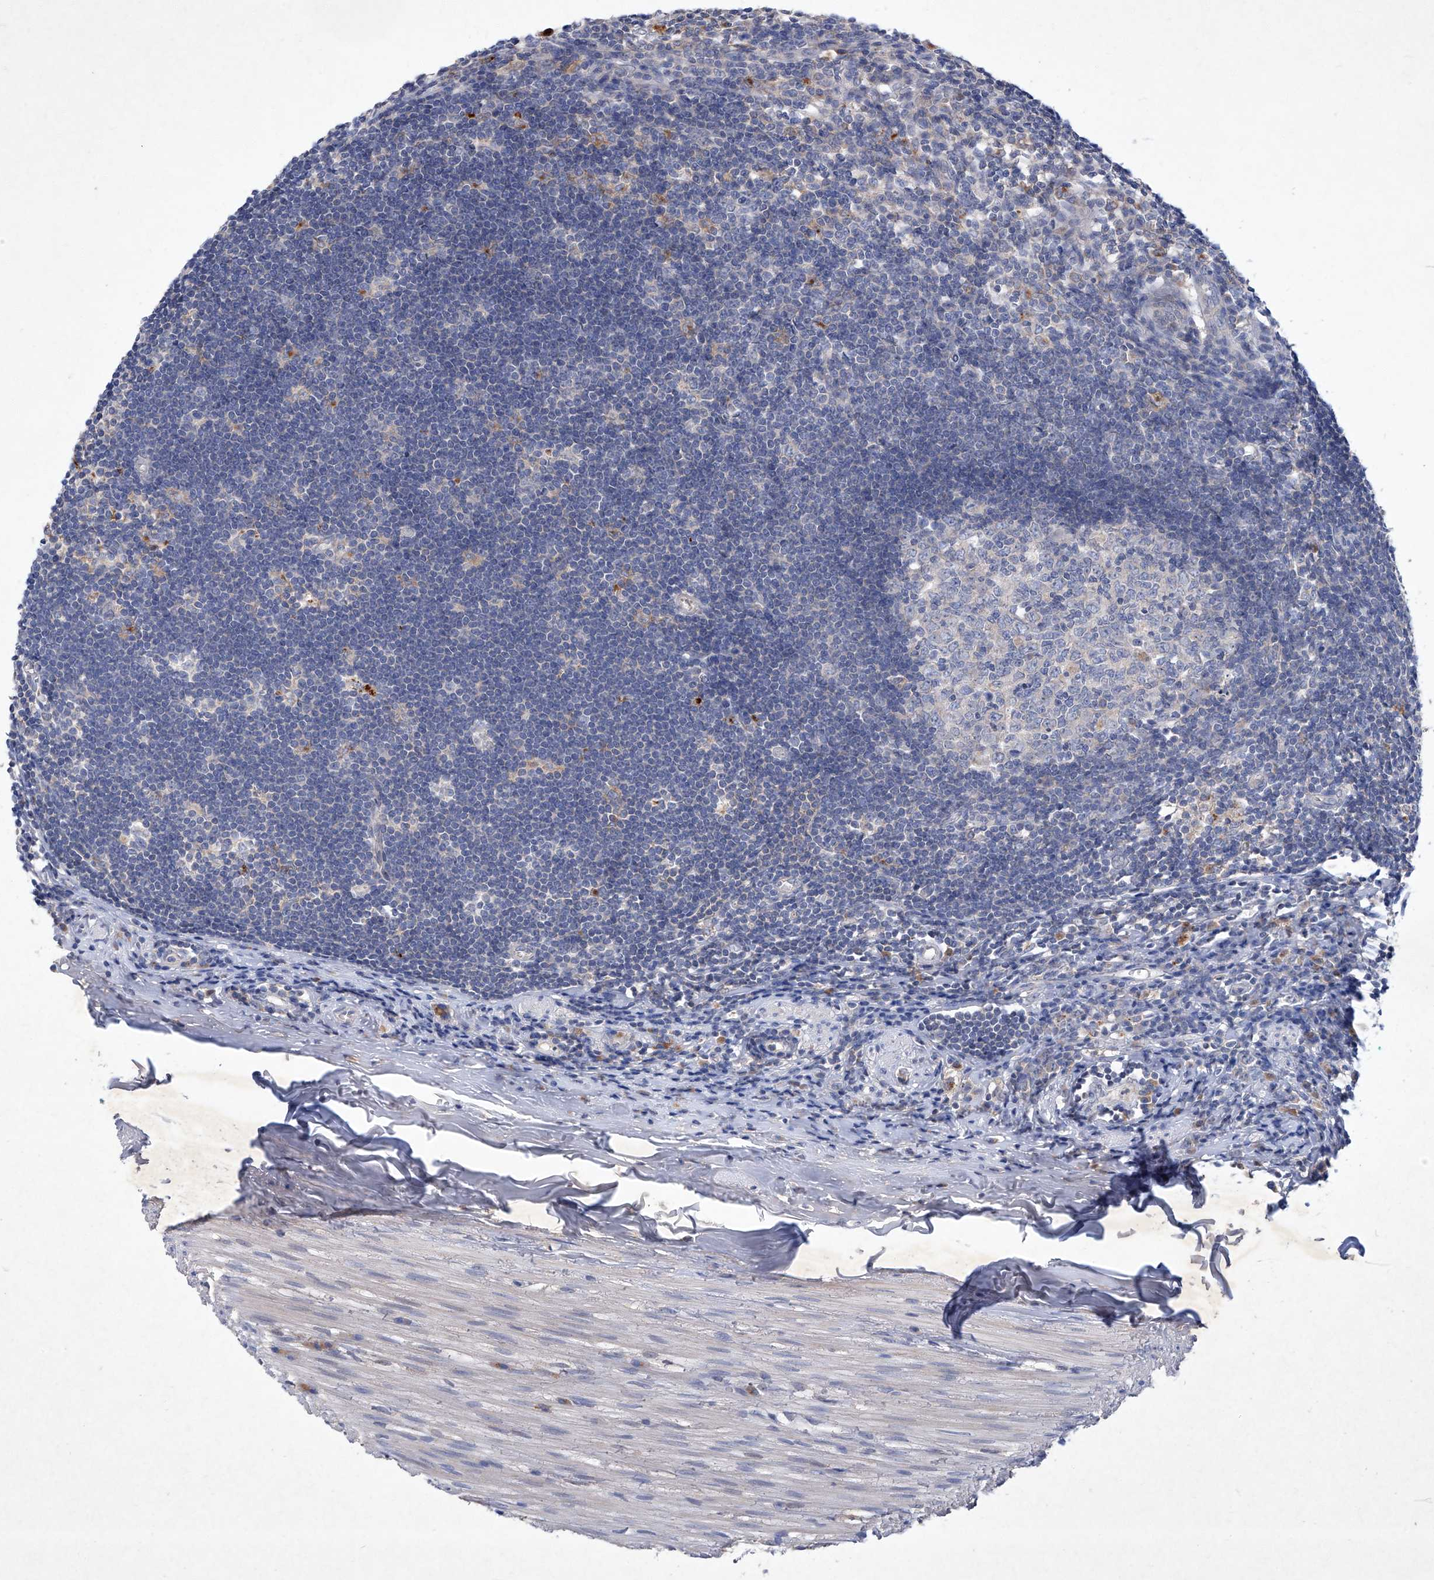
{"staining": {"intensity": "negative", "quantity": "none", "location": "none"}, "tissue": "appendix", "cell_type": "Glandular cells", "image_type": "normal", "snomed": [{"axis": "morphology", "description": "Normal tissue, NOS"}, {"axis": "topography", "description": "Appendix"}], "caption": "IHC of normal human appendix shows no expression in glandular cells.", "gene": "SBK2", "patient": {"sex": "female", "age": 54}}